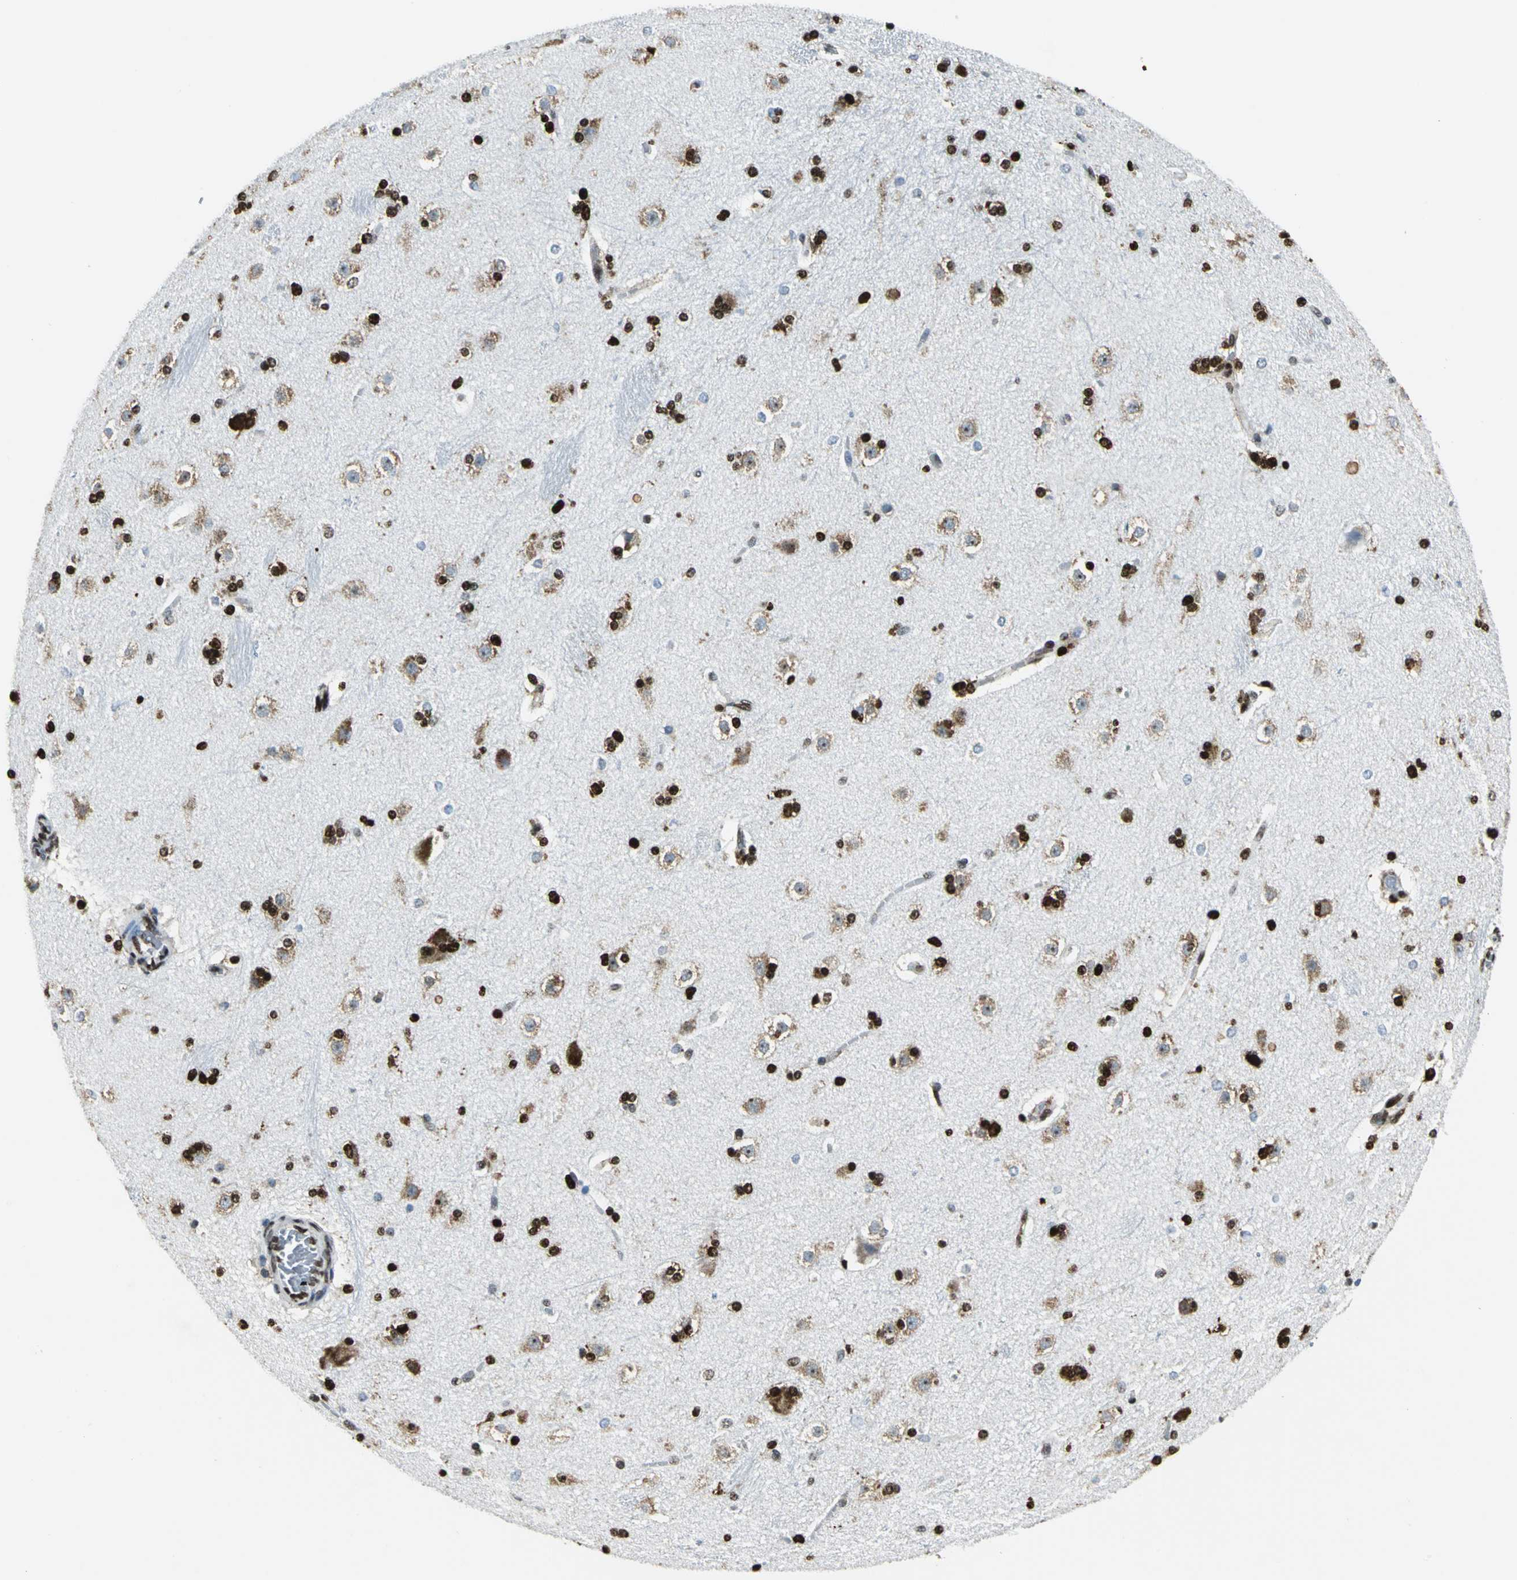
{"staining": {"intensity": "strong", "quantity": ">75%", "location": "nuclear"}, "tissue": "caudate", "cell_type": "Glial cells", "image_type": "normal", "snomed": [{"axis": "morphology", "description": "Normal tissue, NOS"}, {"axis": "topography", "description": "Lateral ventricle wall"}], "caption": "Protein positivity by immunohistochemistry reveals strong nuclear positivity in approximately >75% of glial cells in unremarkable caudate.", "gene": "APEX1", "patient": {"sex": "female", "age": 19}}